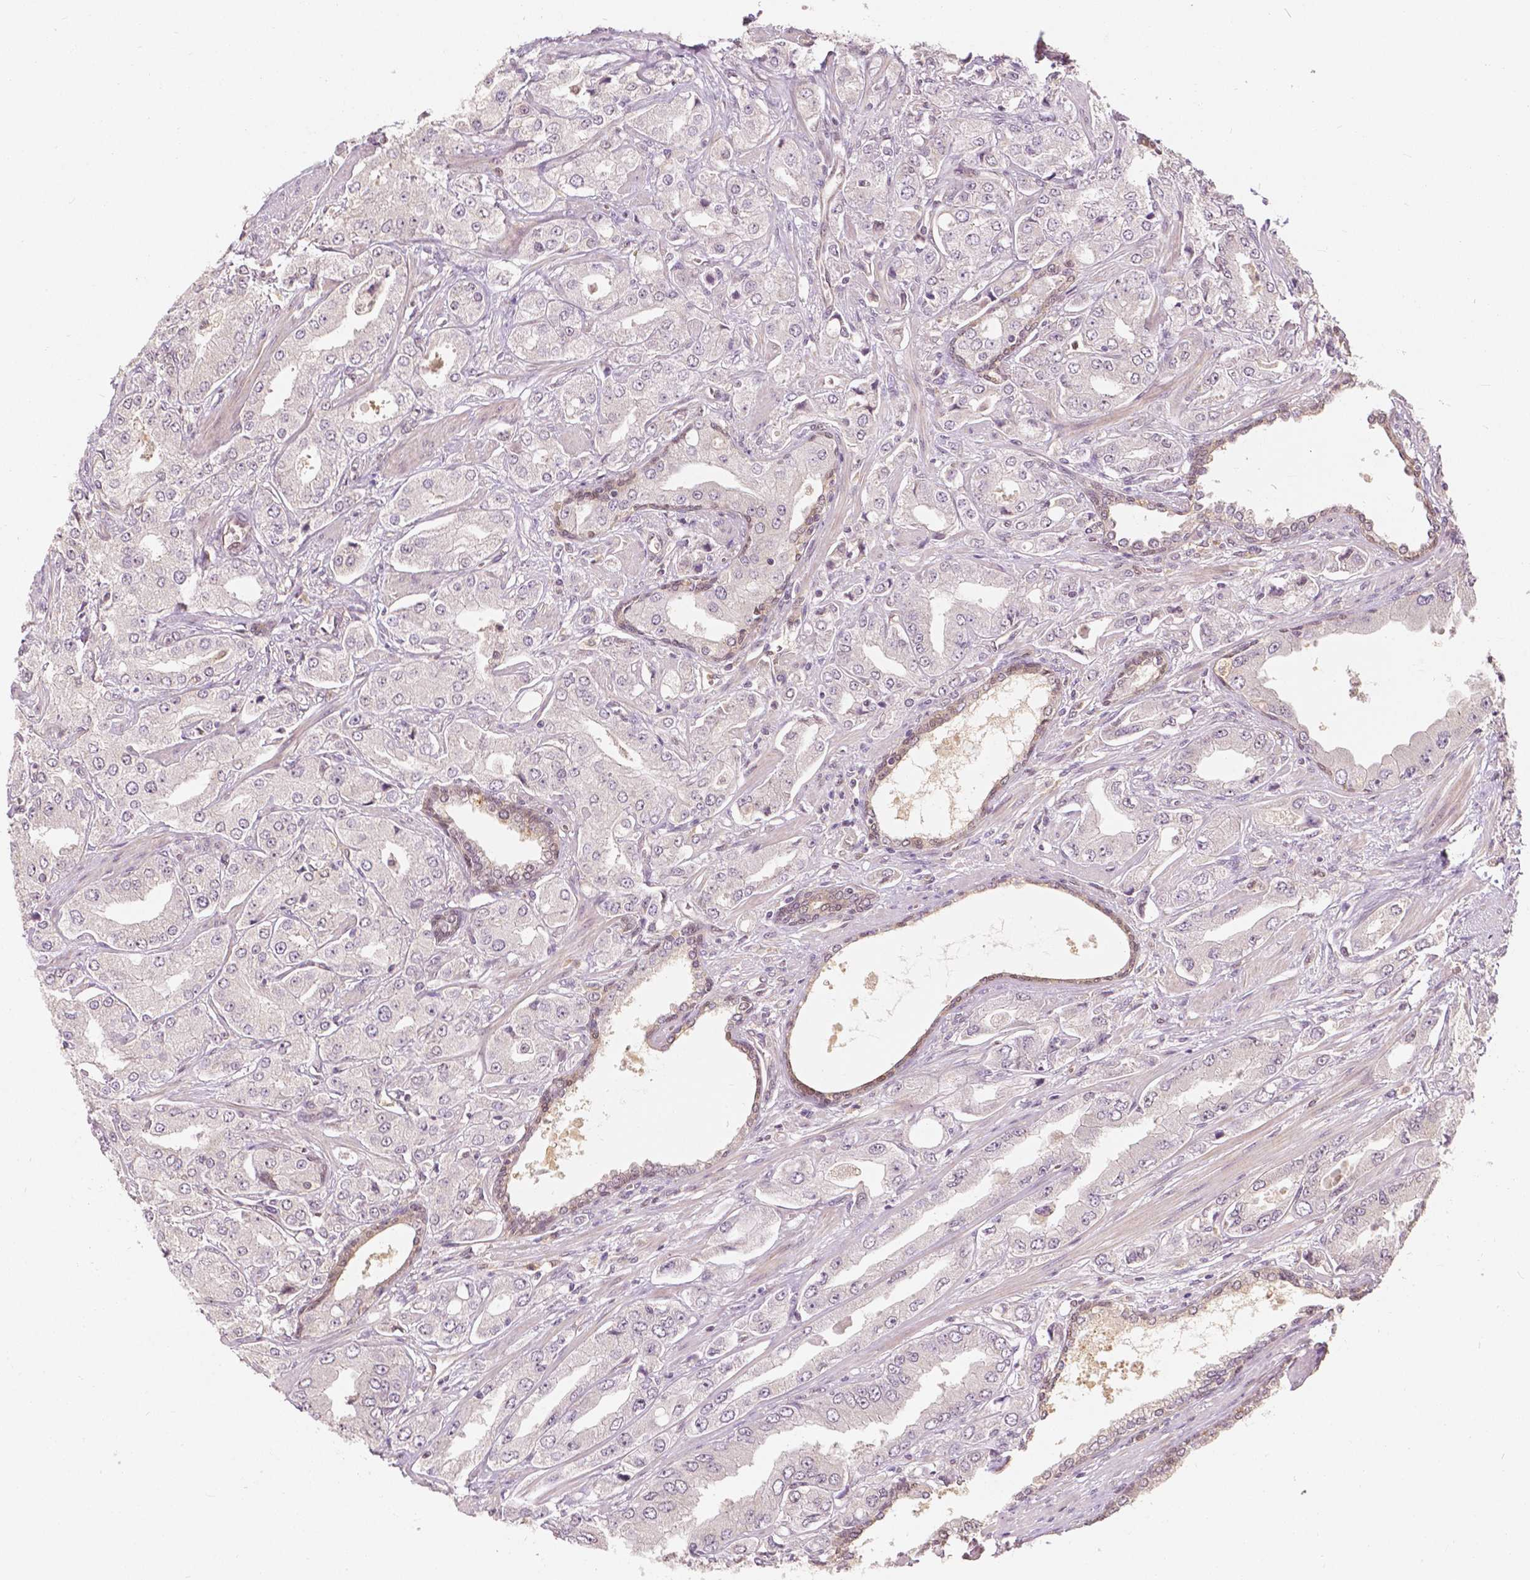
{"staining": {"intensity": "negative", "quantity": "none", "location": "none"}, "tissue": "prostate cancer", "cell_type": "Tumor cells", "image_type": "cancer", "snomed": [{"axis": "morphology", "description": "Adenocarcinoma, Low grade"}, {"axis": "topography", "description": "Prostate"}], "caption": "Prostate cancer (low-grade adenocarcinoma) stained for a protein using immunohistochemistry displays no positivity tumor cells.", "gene": "NAPRT", "patient": {"sex": "male", "age": 60}}